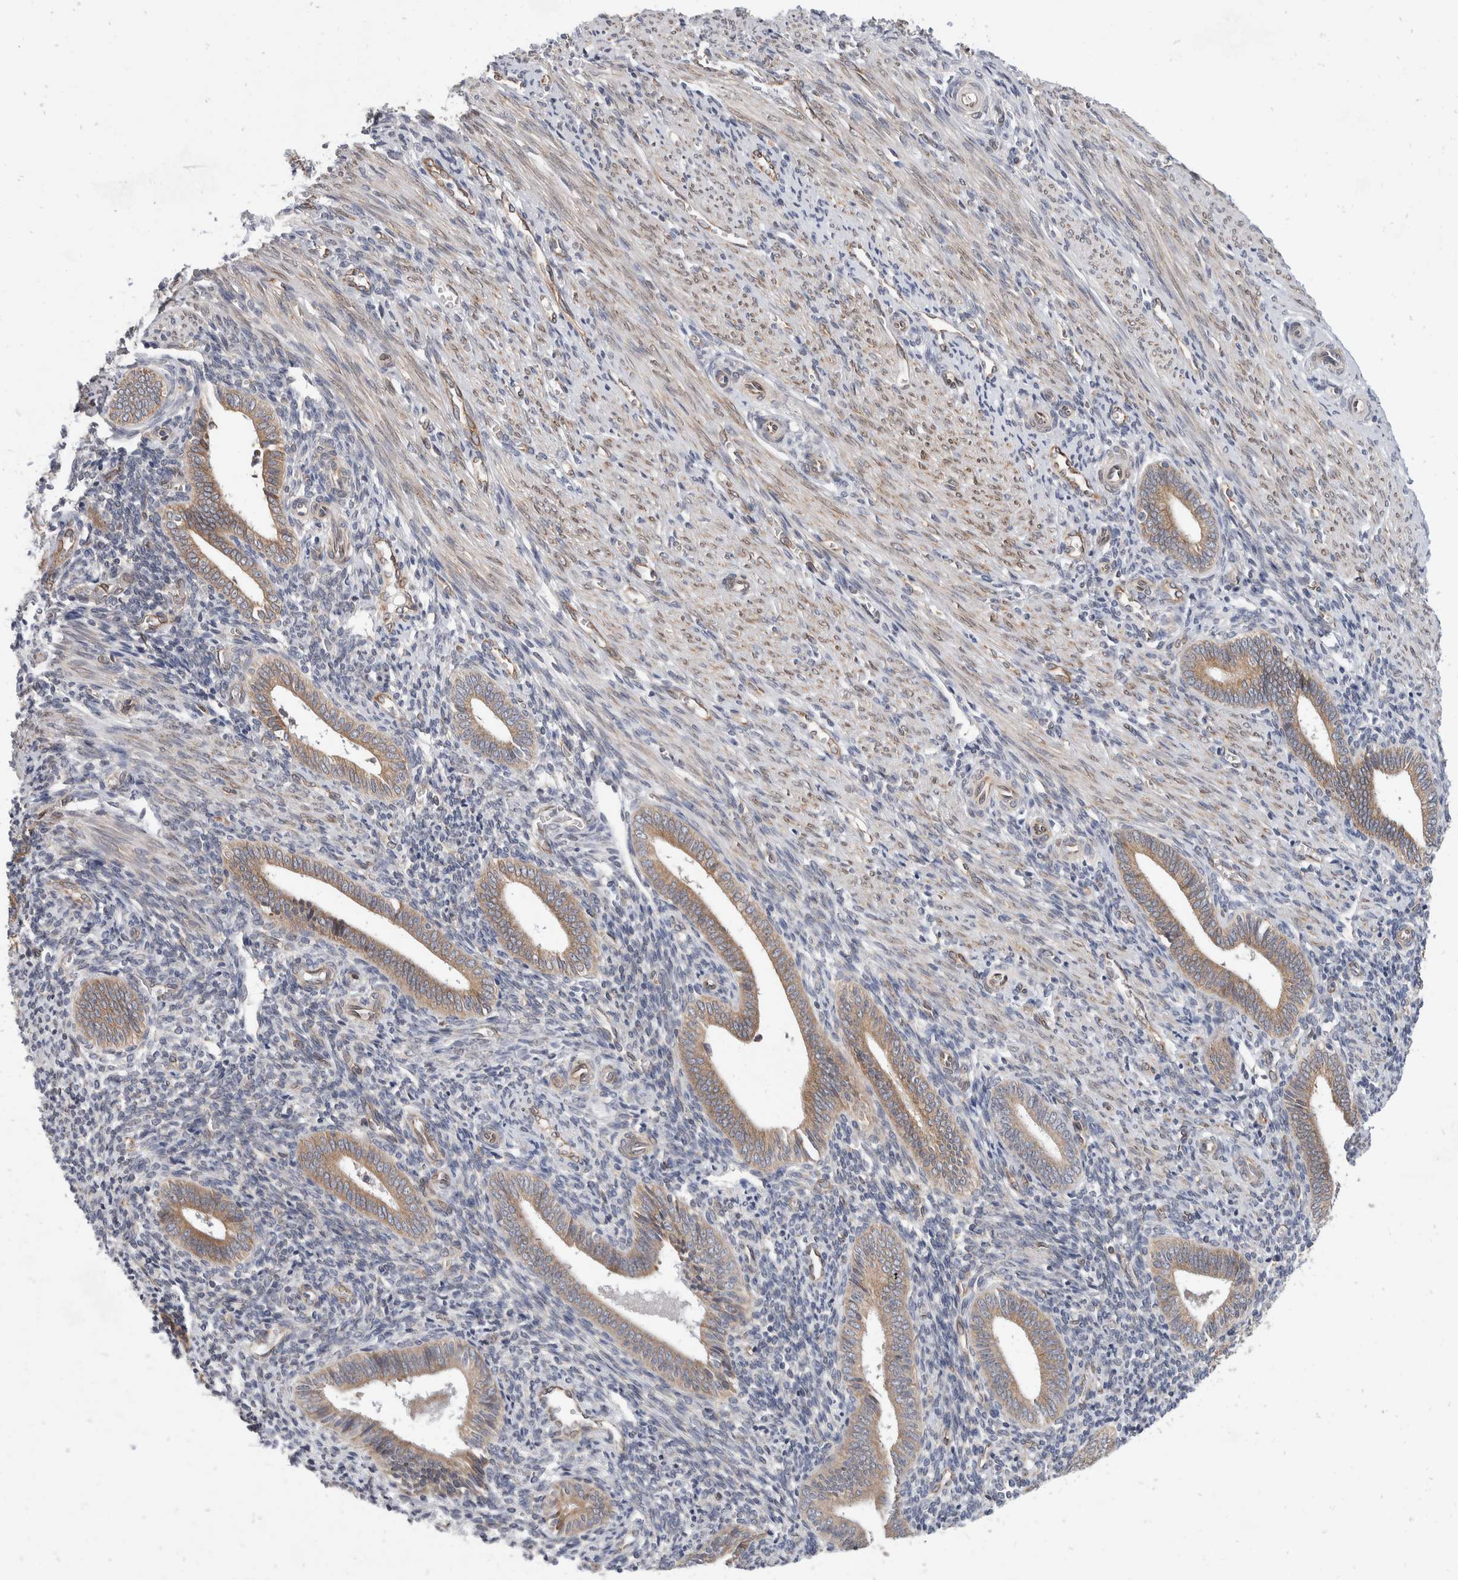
{"staining": {"intensity": "negative", "quantity": "none", "location": "none"}, "tissue": "endometrium", "cell_type": "Cells in endometrial stroma", "image_type": "normal", "snomed": [{"axis": "morphology", "description": "Normal tissue, NOS"}, {"axis": "topography", "description": "Uterus"}, {"axis": "topography", "description": "Endometrium"}], "caption": "This is an immunohistochemistry photomicrograph of unremarkable human endometrium. There is no expression in cells in endometrial stroma.", "gene": "TMEM245", "patient": {"sex": "female", "age": 33}}